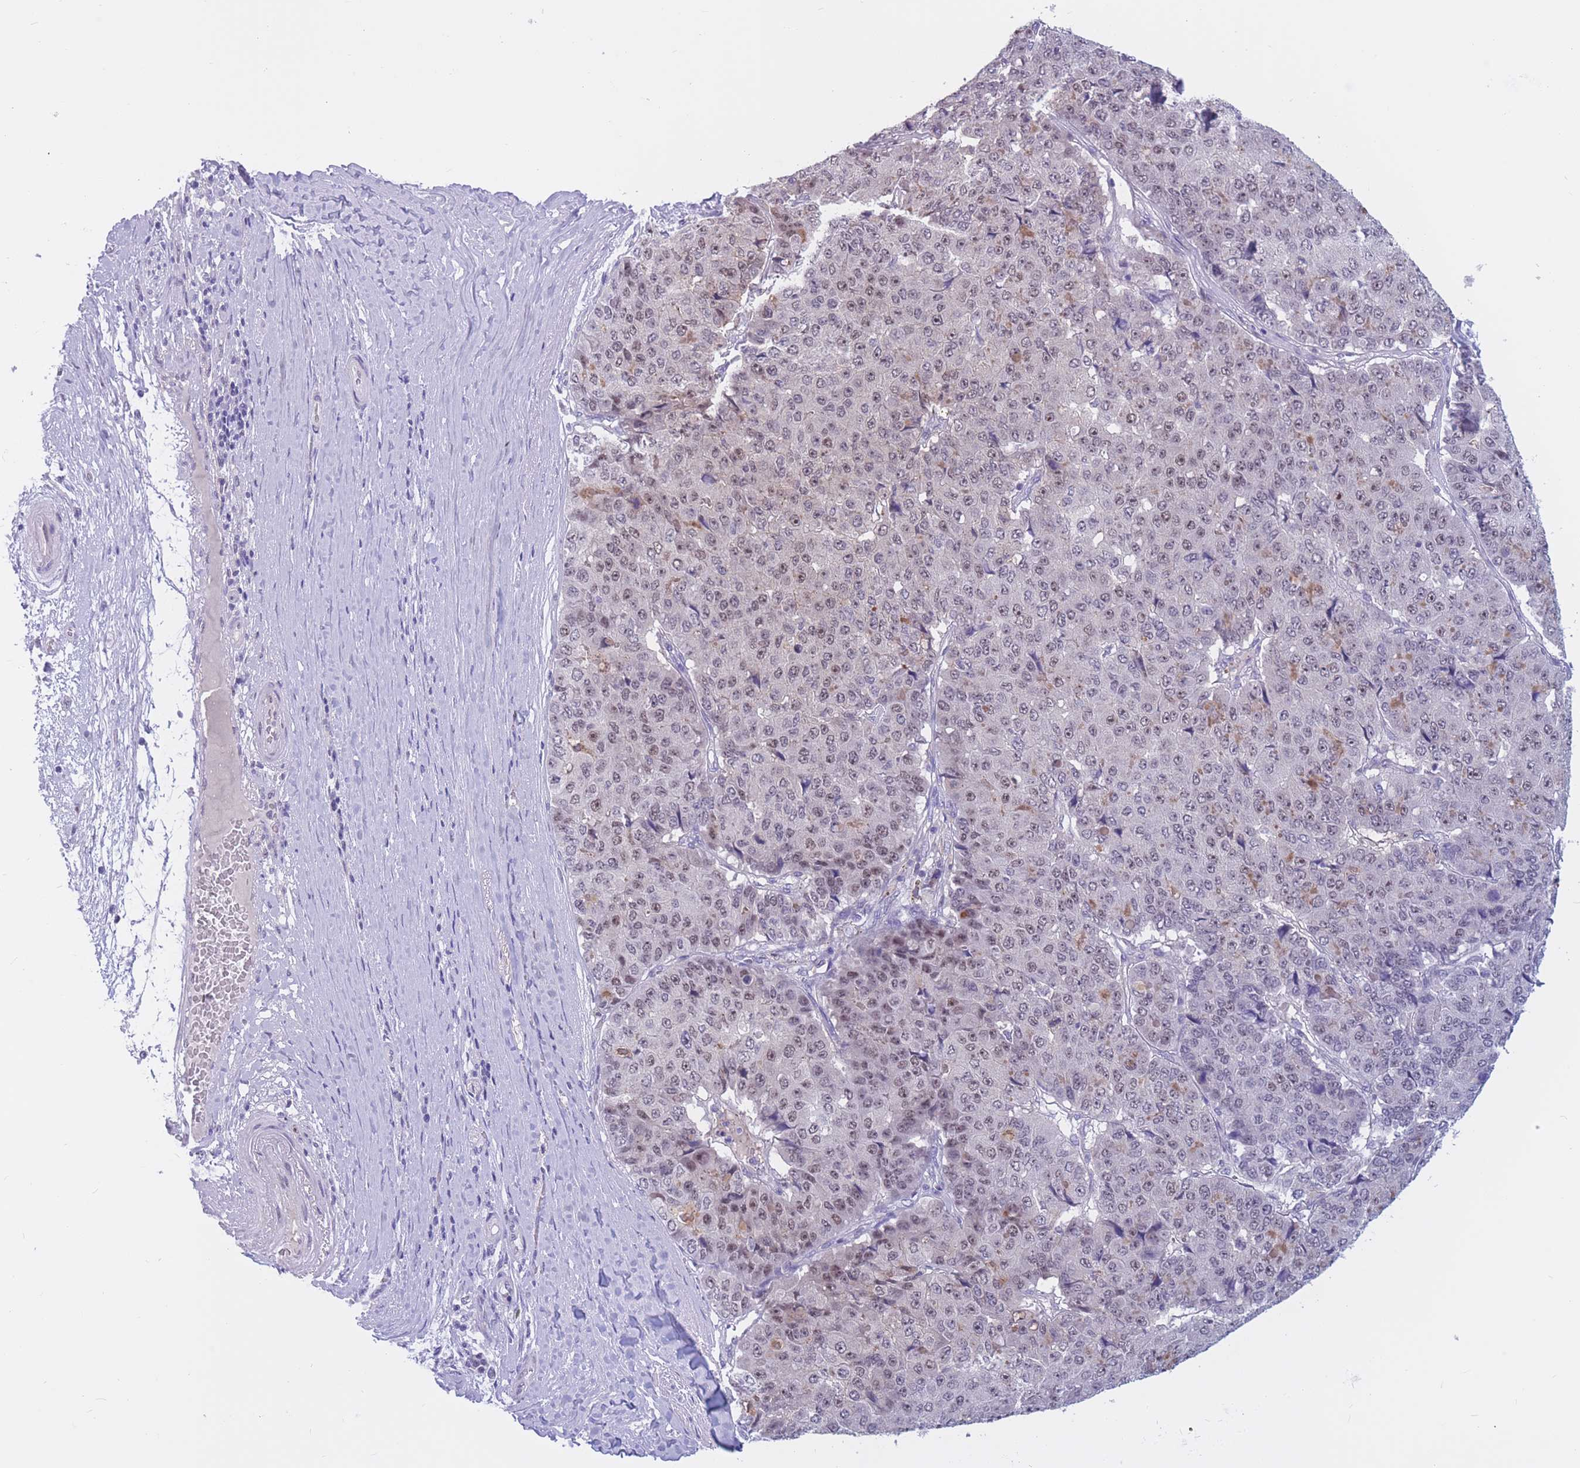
{"staining": {"intensity": "weak", "quantity": "25%-75%", "location": "nuclear"}, "tissue": "pancreatic cancer", "cell_type": "Tumor cells", "image_type": "cancer", "snomed": [{"axis": "morphology", "description": "Adenocarcinoma, NOS"}, {"axis": "topography", "description": "Pancreas"}], "caption": "A high-resolution histopathology image shows immunohistochemistry (IHC) staining of pancreatic adenocarcinoma, which displays weak nuclear staining in approximately 25%-75% of tumor cells.", "gene": "BOP1", "patient": {"sex": "male", "age": 50}}